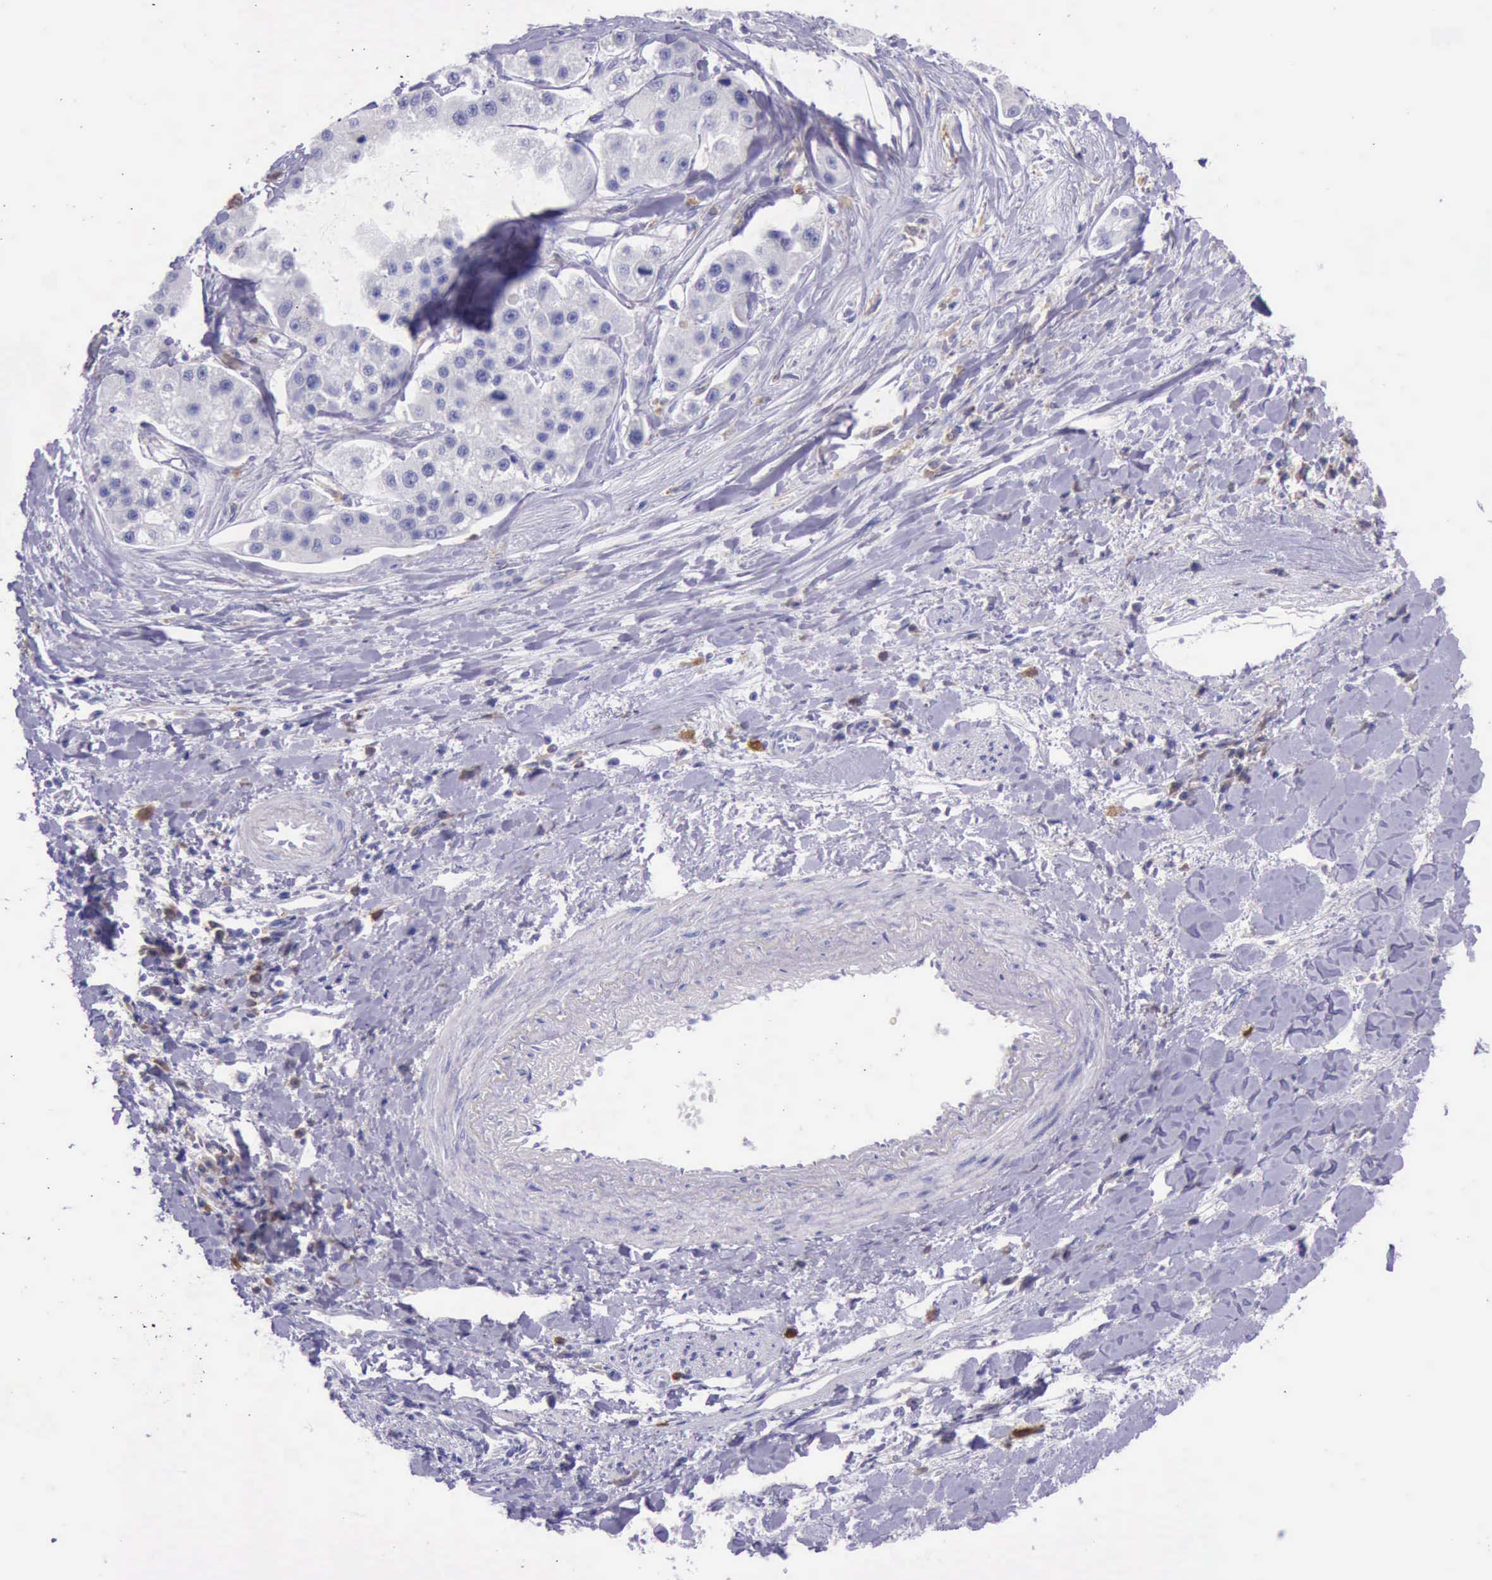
{"staining": {"intensity": "negative", "quantity": "none", "location": "none"}, "tissue": "liver cancer", "cell_type": "Tumor cells", "image_type": "cancer", "snomed": [{"axis": "morphology", "description": "Carcinoma, Hepatocellular, NOS"}, {"axis": "topography", "description": "Liver"}], "caption": "The immunohistochemistry (IHC) micrograph has no significant staining in tumor cells of liver hepatocellular carcinoma tissue.", "gene": "BTK", "patient": {"sex": "female", "age": 85}}